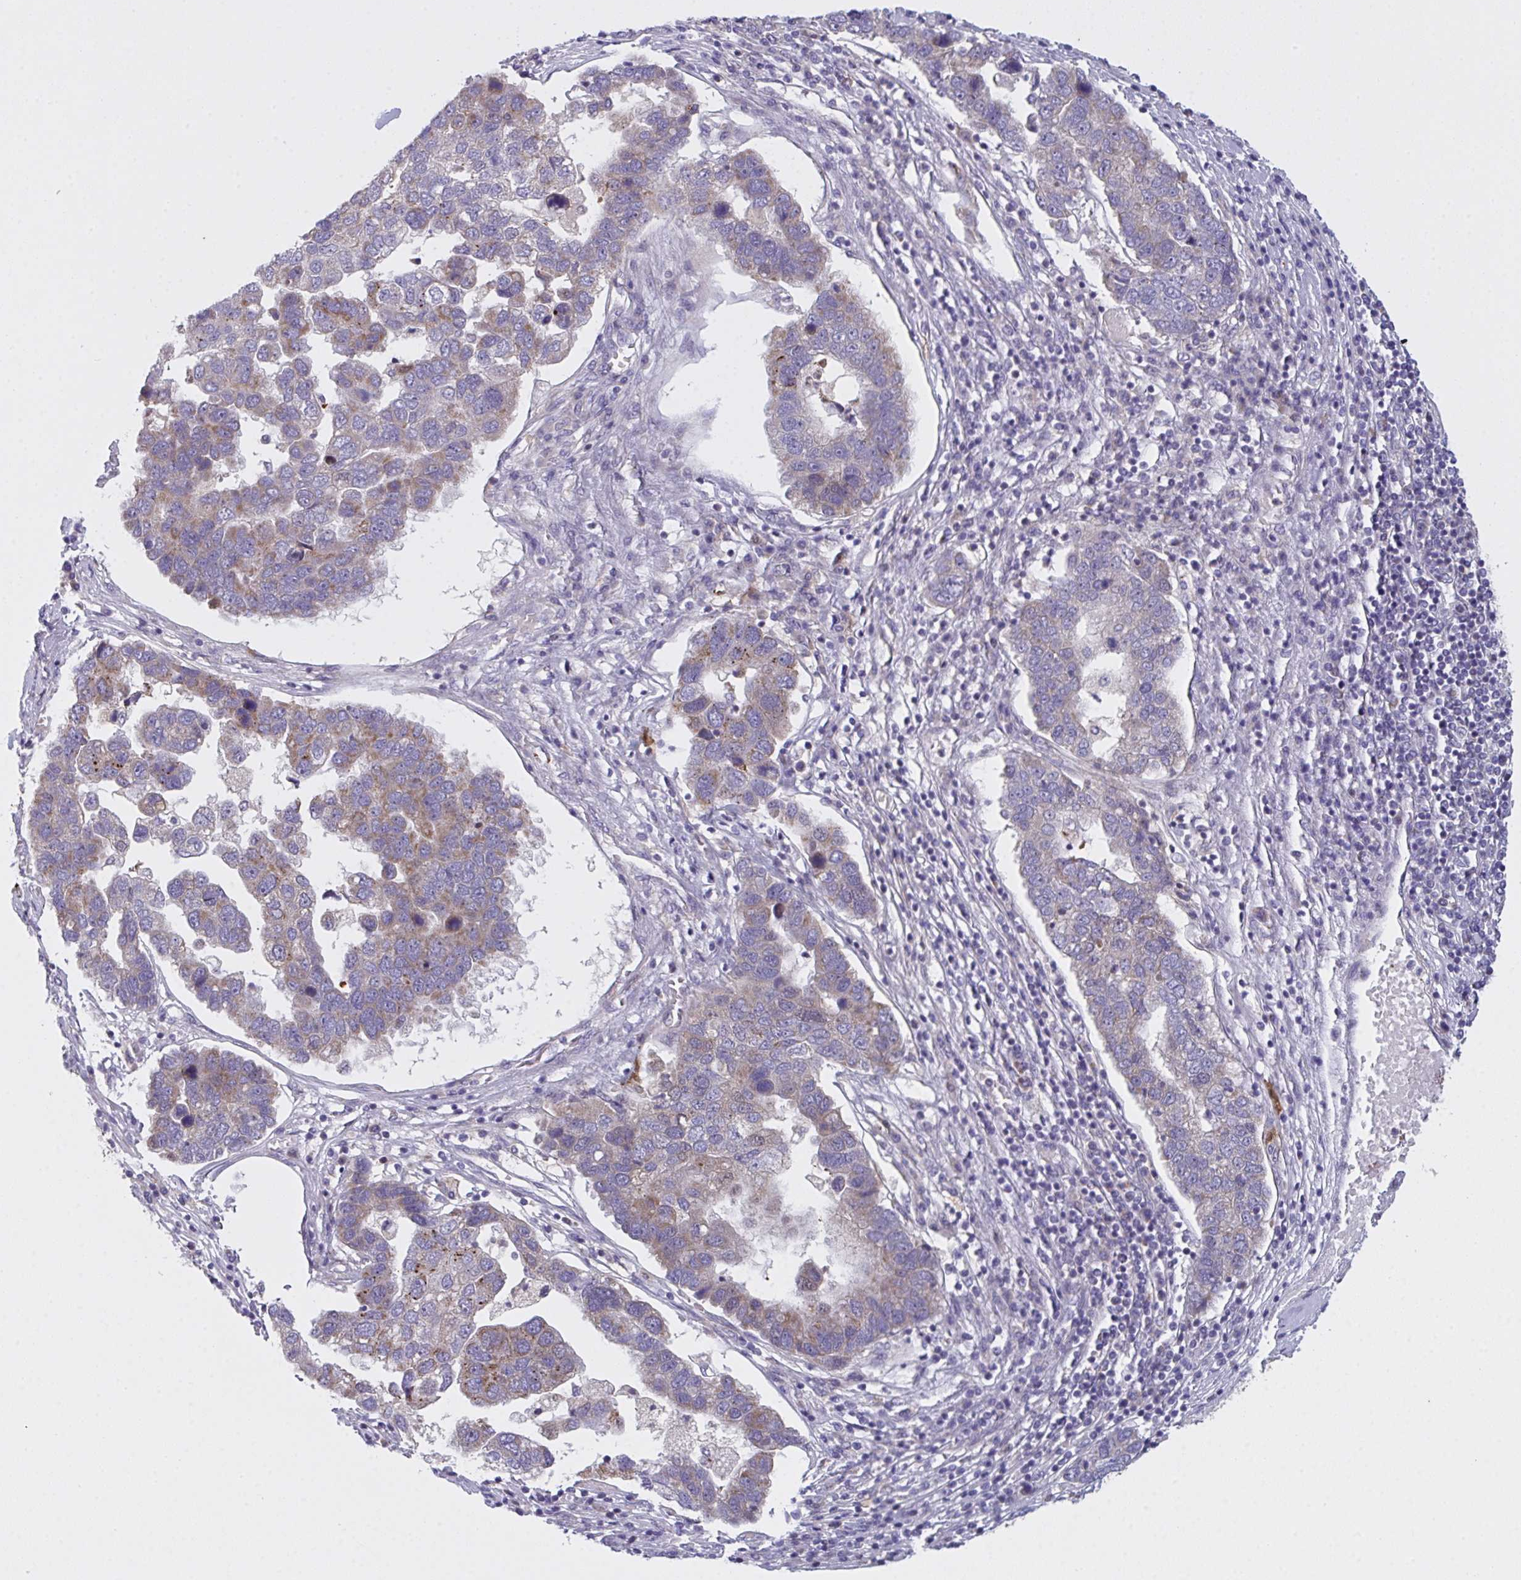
{"staining": {"intensity": "moderate", "quantity": "<25%", "location": "cytoplasmic/membranous"}, "tissue": "pancreatic cancer", "cell_type": "Tumor cells", "image_type": "cancer", "snomed": [{"axis": "morphology", "description": "Adenocarcinoma, NOS"}, {"axis": "topography", "description": "Pancreas"}], "caption": "Immunohistochemistry (IHC) of pancreatic cancer shows low levels of moderate cytoplasmic/membranous positivity in approximately <25% of tumor cells.", "gene": "MRPS2", "patient": {"sex": "female", "age": 61}}